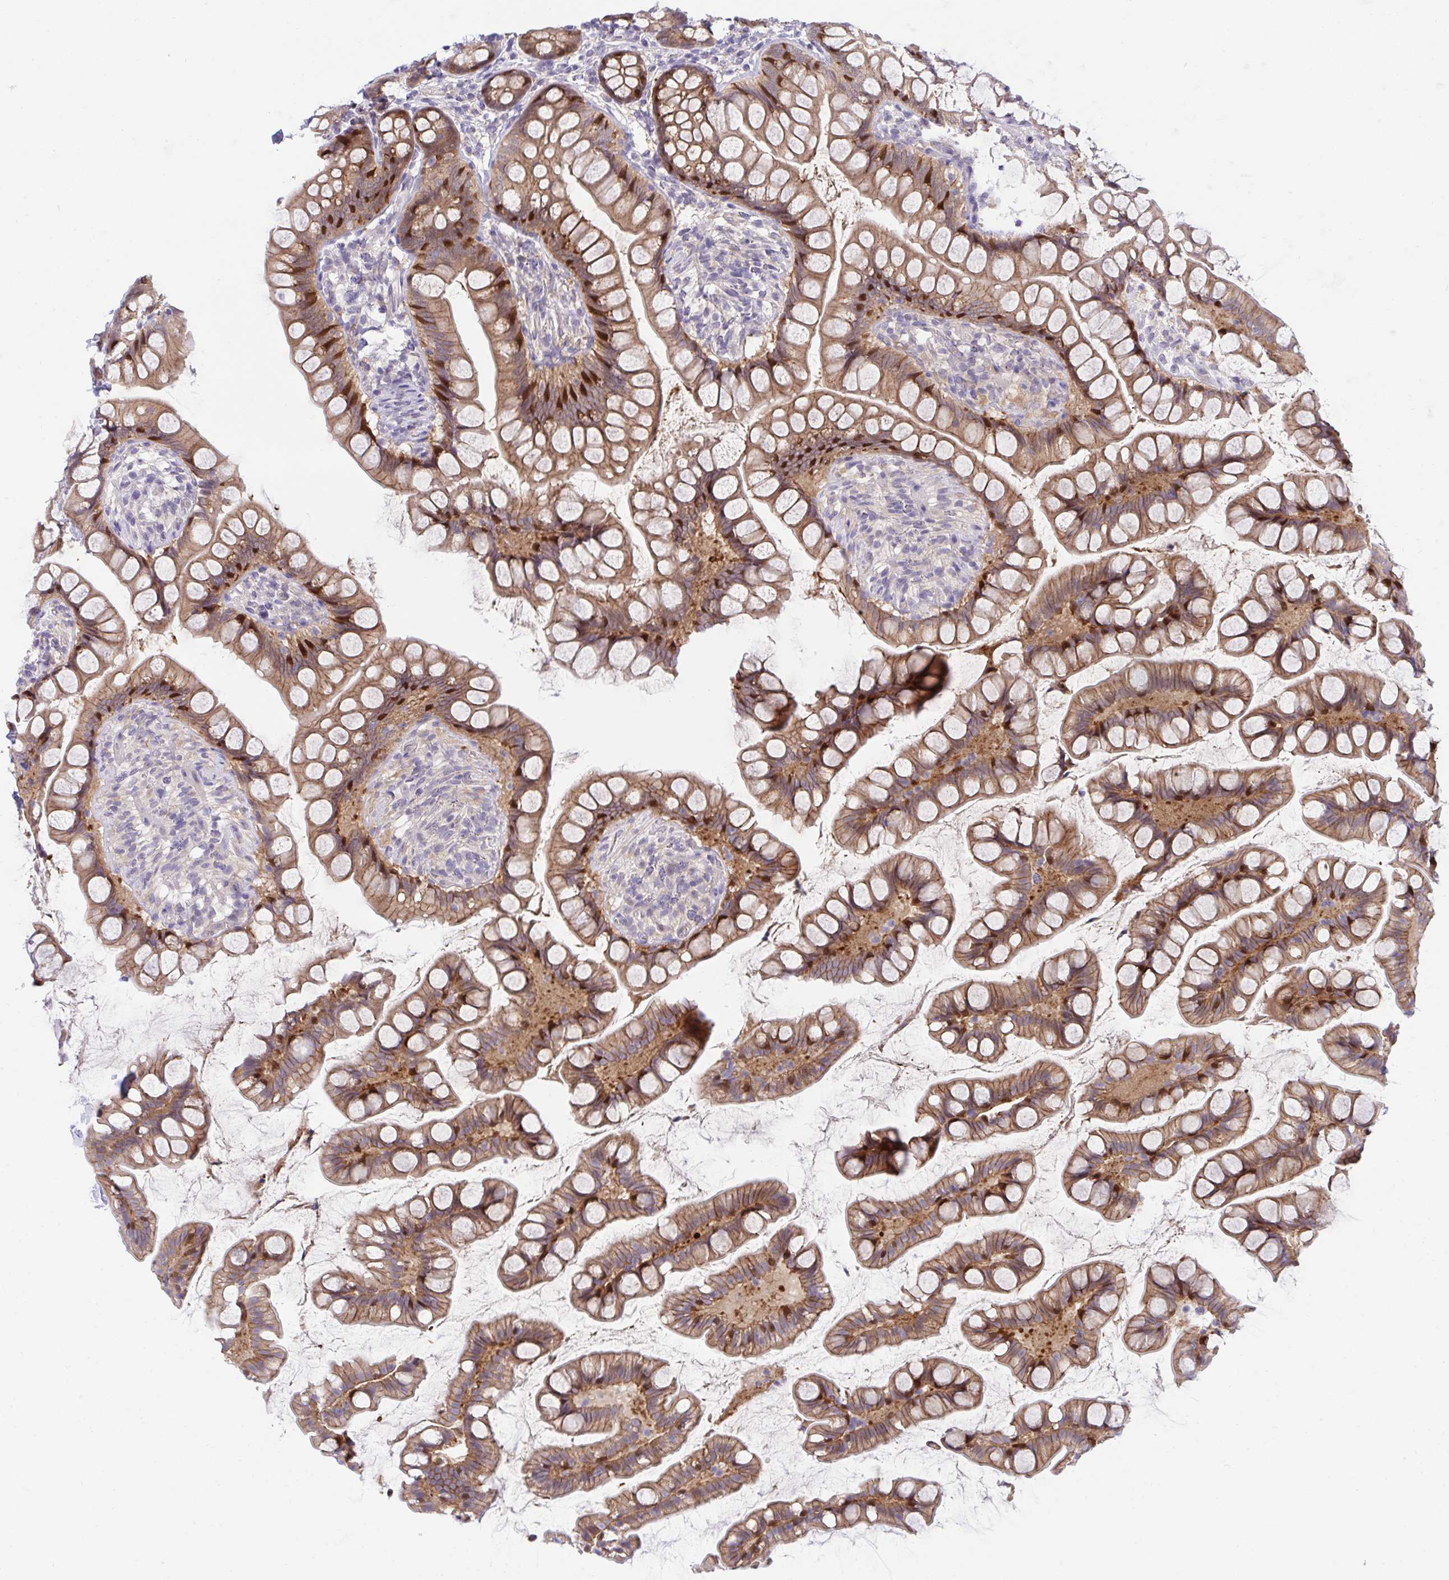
{"staining": {"intensity": "strong", "quantity": ">75%", "location": "cytoplasmic/membranous"}, "tissue": "small intestine", "cell_type": "Glandular cells", "image_type": "normal", "snomed": [{"axis": "morphology", "description": "Normal tissue, NOS"}, {"axis": "topography", "description": "Small intestine"}], "caption": "Protein expression analysis of normal small intestine shows strong cytoplasmic/membranous positivity in about >75% of glandular cells. (Brightfield microscopy of DAB IHC at high magnification).", "gene": "HOXD12", "patient": {"sex": "male", "age": 70}}